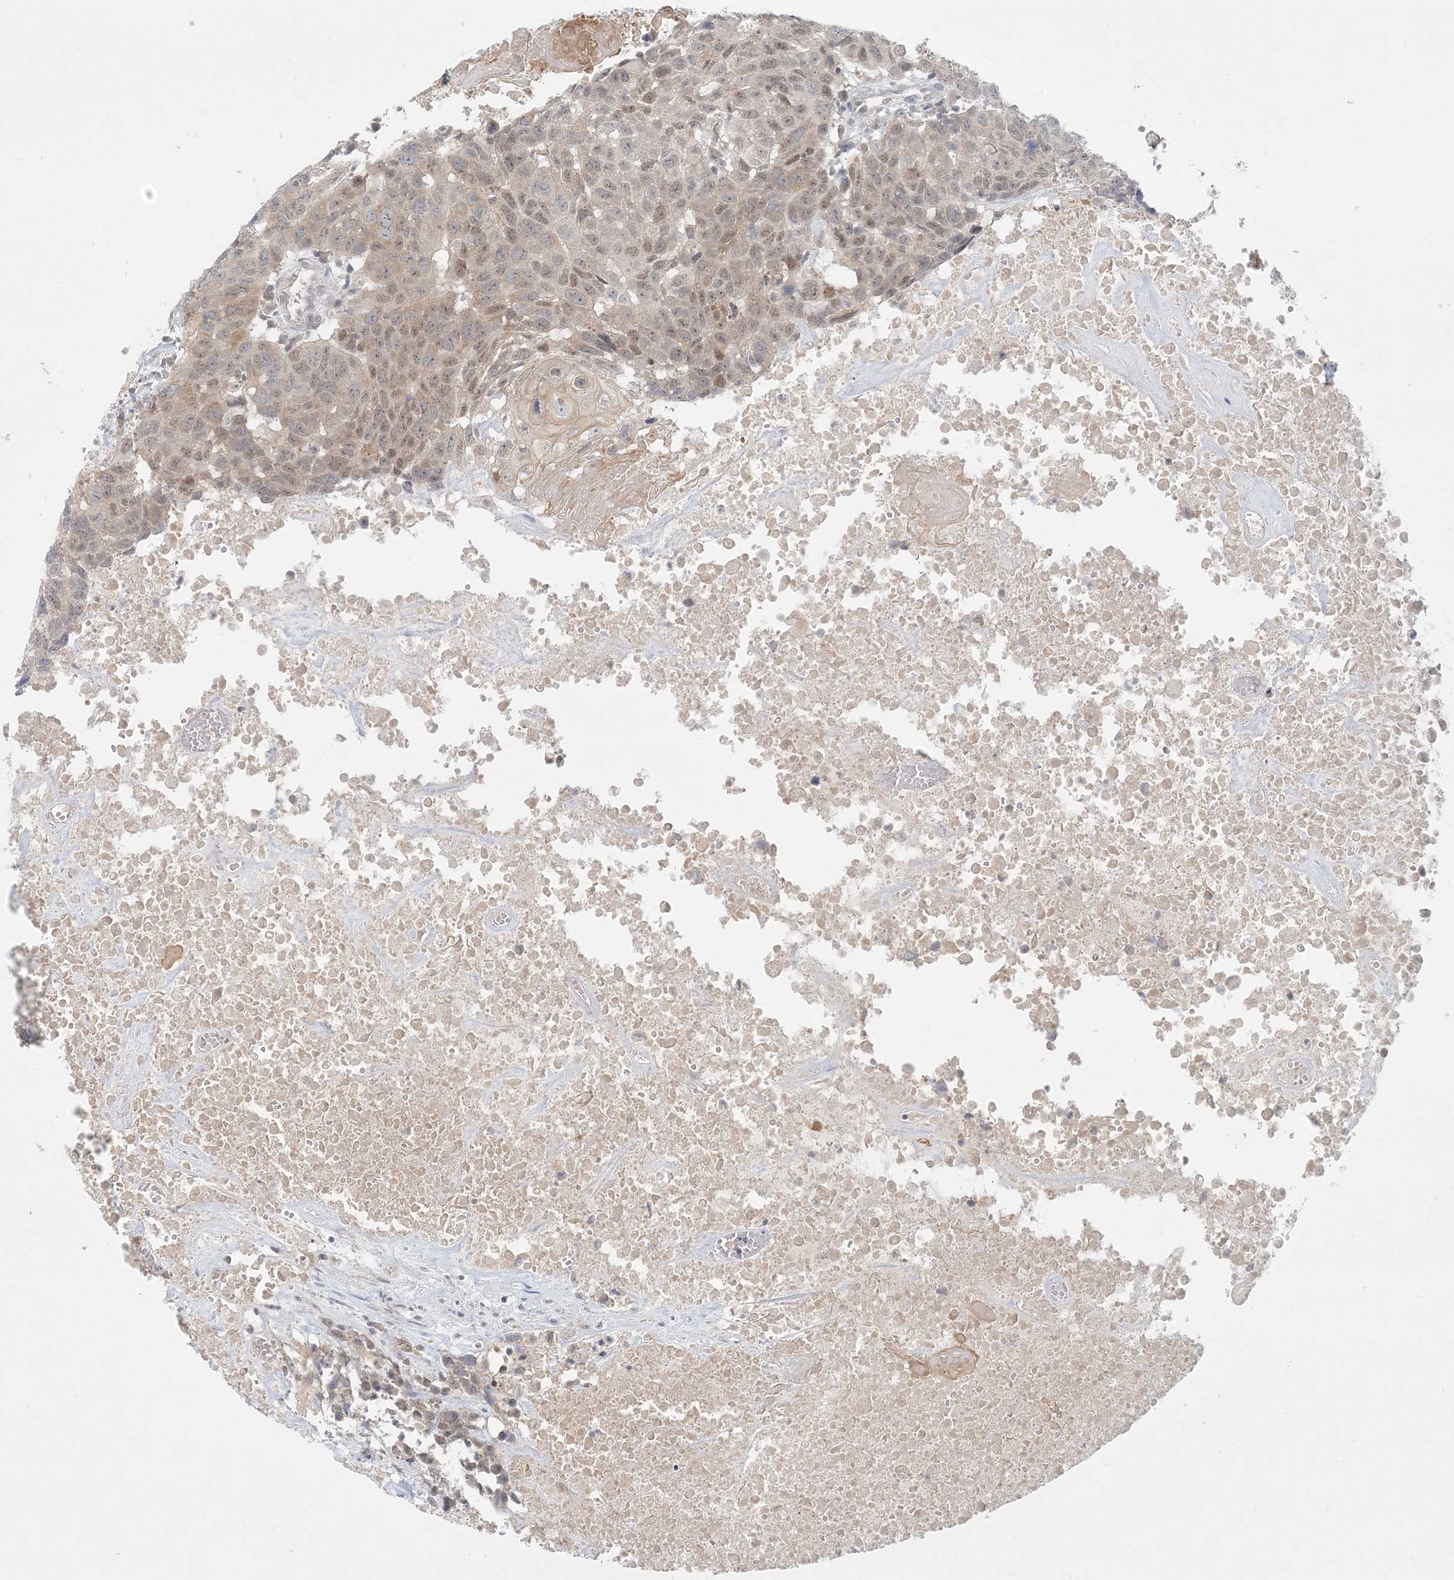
{"staining": {"intensity": "weak", "quantity": ">75%", "location": "cytoplasmic/membranous,nuclear"}, "tissue": "head and neck cancer", "cell_type": "Tumor cells", "image_type": "cancer", "snomed": [{"axis": "morphology", "description": "Squamous cell carcinoma, NOS"}, {"axis": "topography", "description": "Head-Neck"}], "caption": "An image showing weak cytoplasmic/membranous and nuclear staining in about >75% of tumor cells in head and neck cancer (squamous cell carcinoma), as visualized by brown immunohistochemical staining.", "gene": "OBI1", "patient": {"sex": "male", "age": 66}}